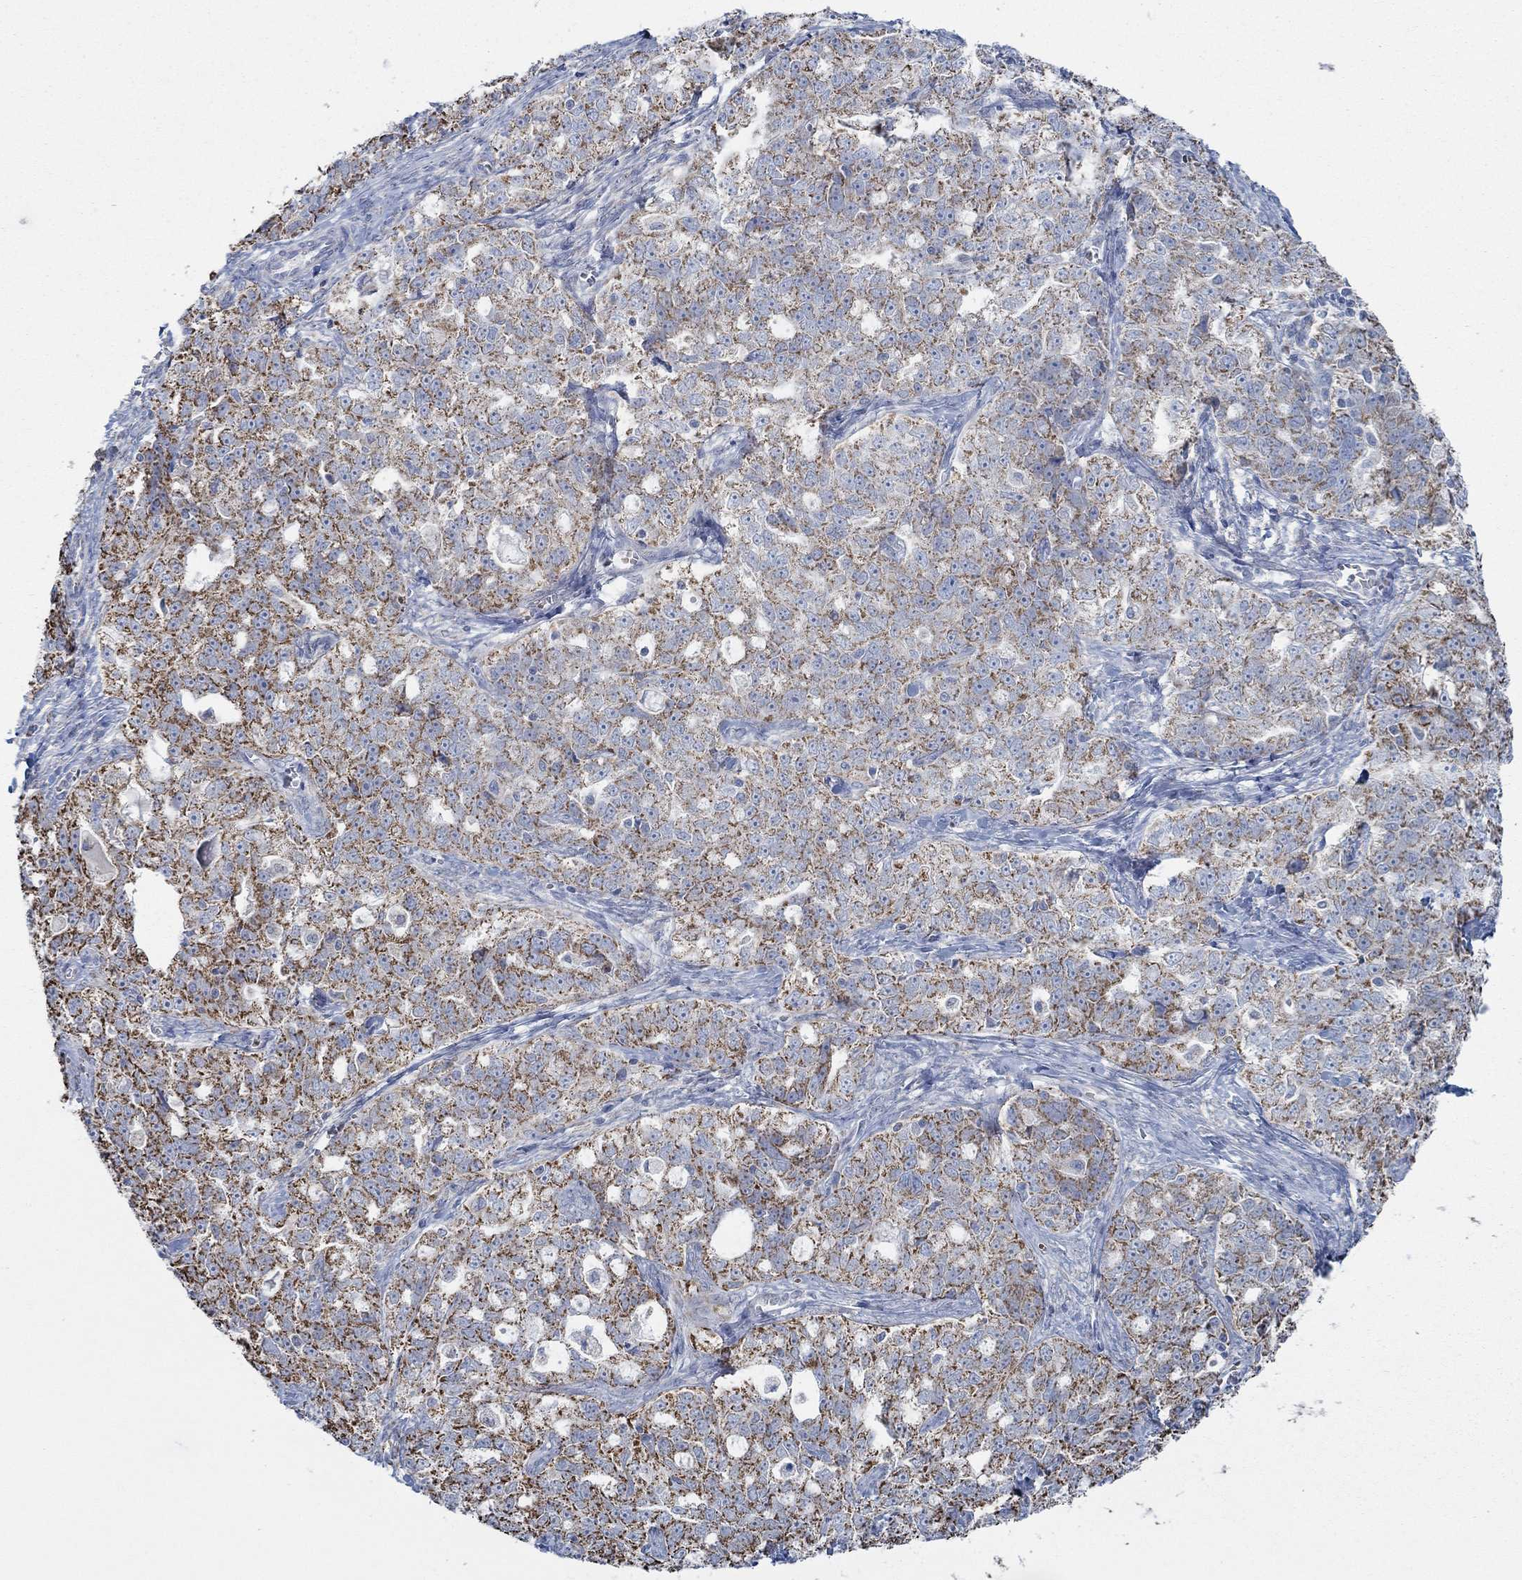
{"staining": {"intensity": "strong", "quantity": ">75%", "location": "cytoplasmic/membranous"}, "tissue": "ovarian cancer", "cell_type": "Tumor cells", "image_type": "cancer", "snomed": [{"axis": "morphology", "description": "Cystadenocarcinoma, serous, NOS"}, {"axis": "topography", "description": "Ovary"}], "caption": "Human ovarian cancer stained with a protein marker exhibits strong staining in tumor cells.", "gene": "GLOD5", "patient": {"sex": "female", "age": 51}}